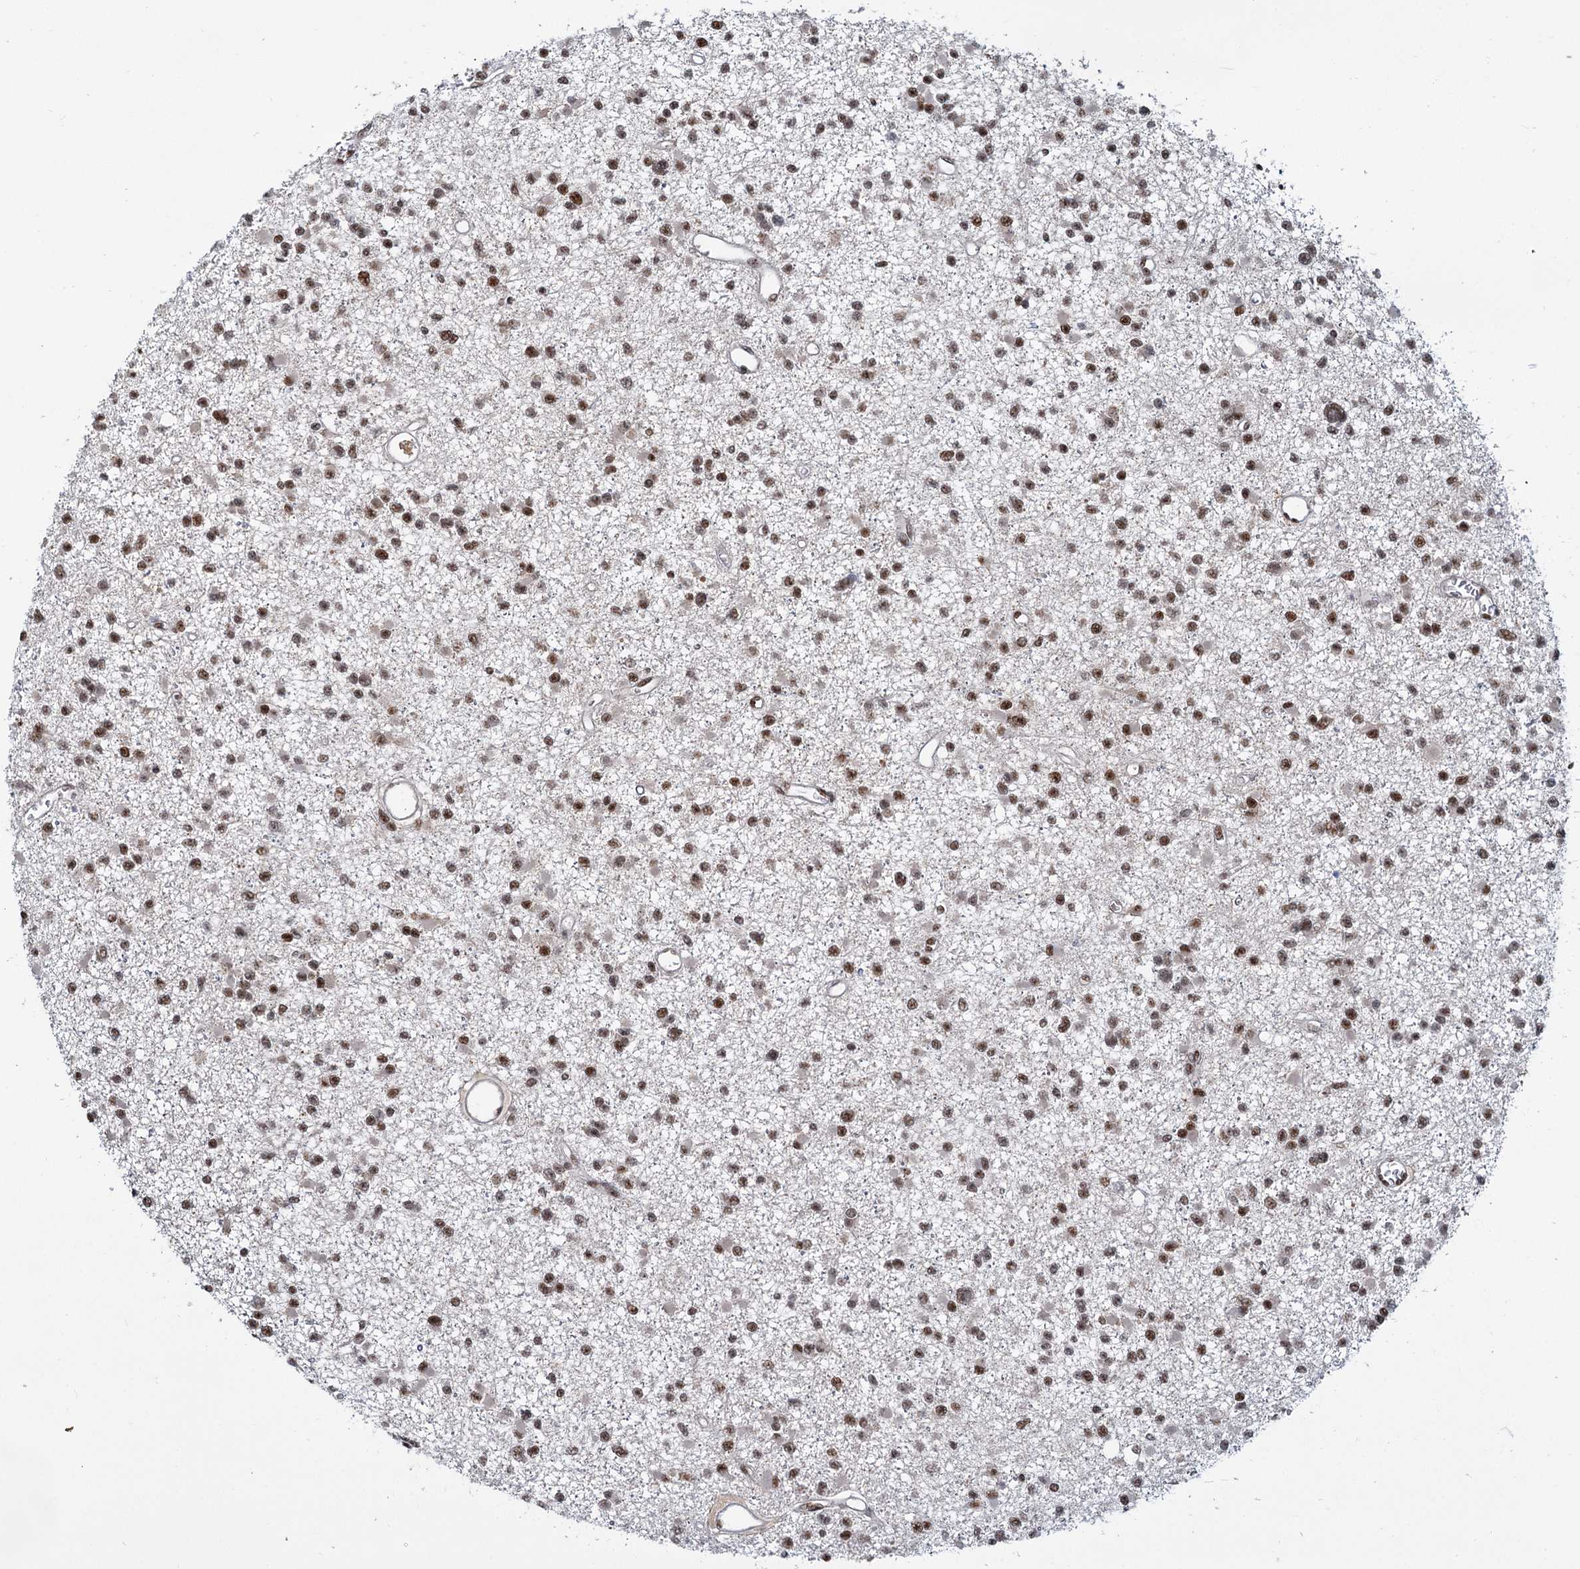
{"staining": {"intensity": "moderate", "quantity": ">75%", "location": "nuclear"}, "tissue": "glioma", "cell_type": "Tumor cells", "image_type": "cancer", "snomed": [{"axis": "morphology", "description": "Glioma, malignant, Low grade"}, {"axis": "topography", "description": "Brain"}], "caption": "Immunohistochemistry (DAB) staining of glioma demonstrates moderate nuclear protein staining in about >75% of tumor cells.", "gene": "WBP4", "patient": {"sex": "female", "age": 22}}